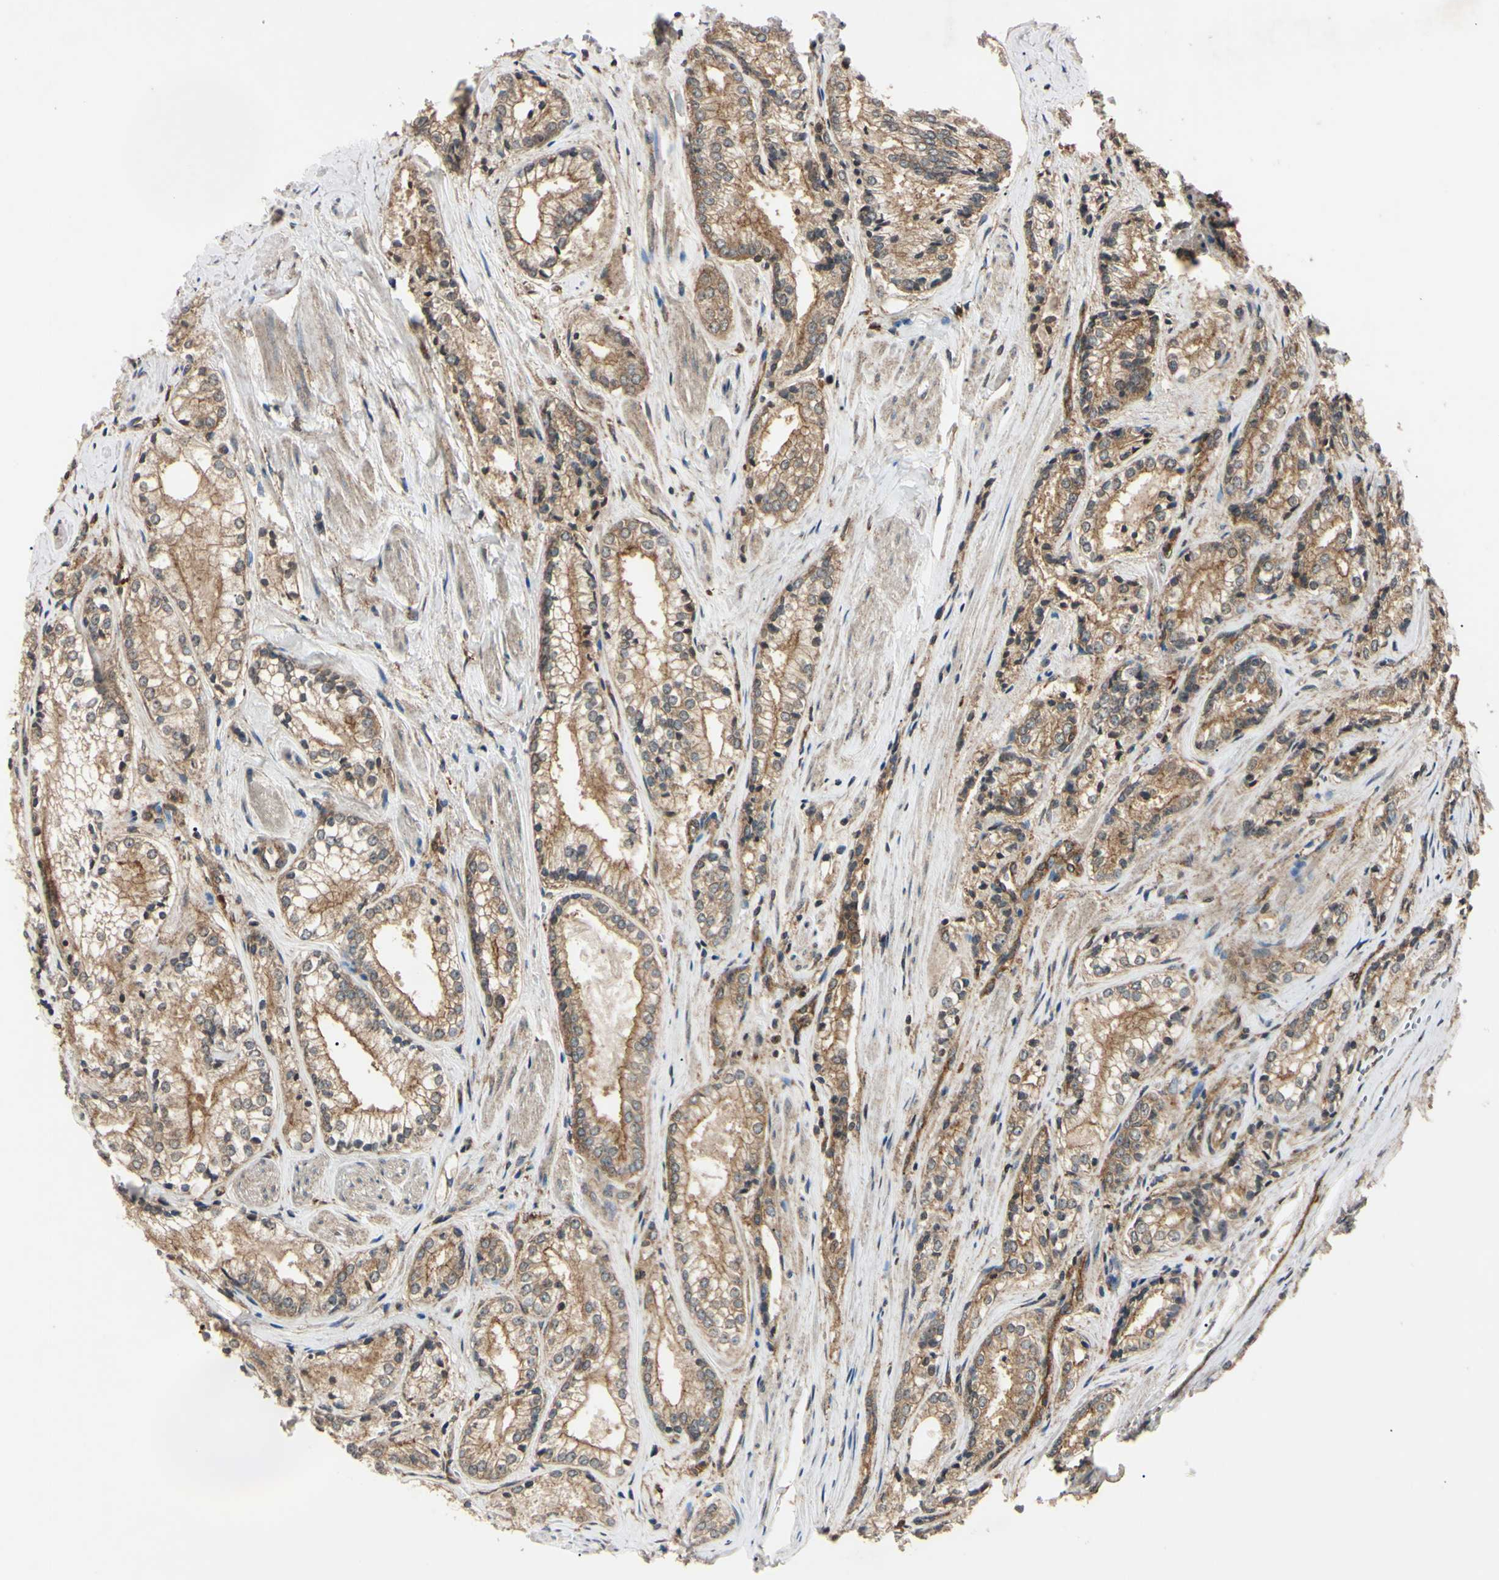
{"staining": {"intensity": "moderate", "quantity": "25%-75%", "location": "cytoplasmic/membranous"}, "tissue": "prostate cancer", "cell_type": "Tumor cells", "image_type": "cancer", "snomed": [{"axis": "morphology", "description": "Adenocarcinoma, Low grade"}, {"axis": "topography", "description": "Prostate"}], "caption": "Immunohistochemical staining of low-grade adenocarcinoma (prostate) demonstrates medium levels of moderate cytoplasmic/membranous protein expression in approximately 25%-75% of tumor cells.", "gene": "EPN1", "patient": {"sex": "male", "age": 60}}